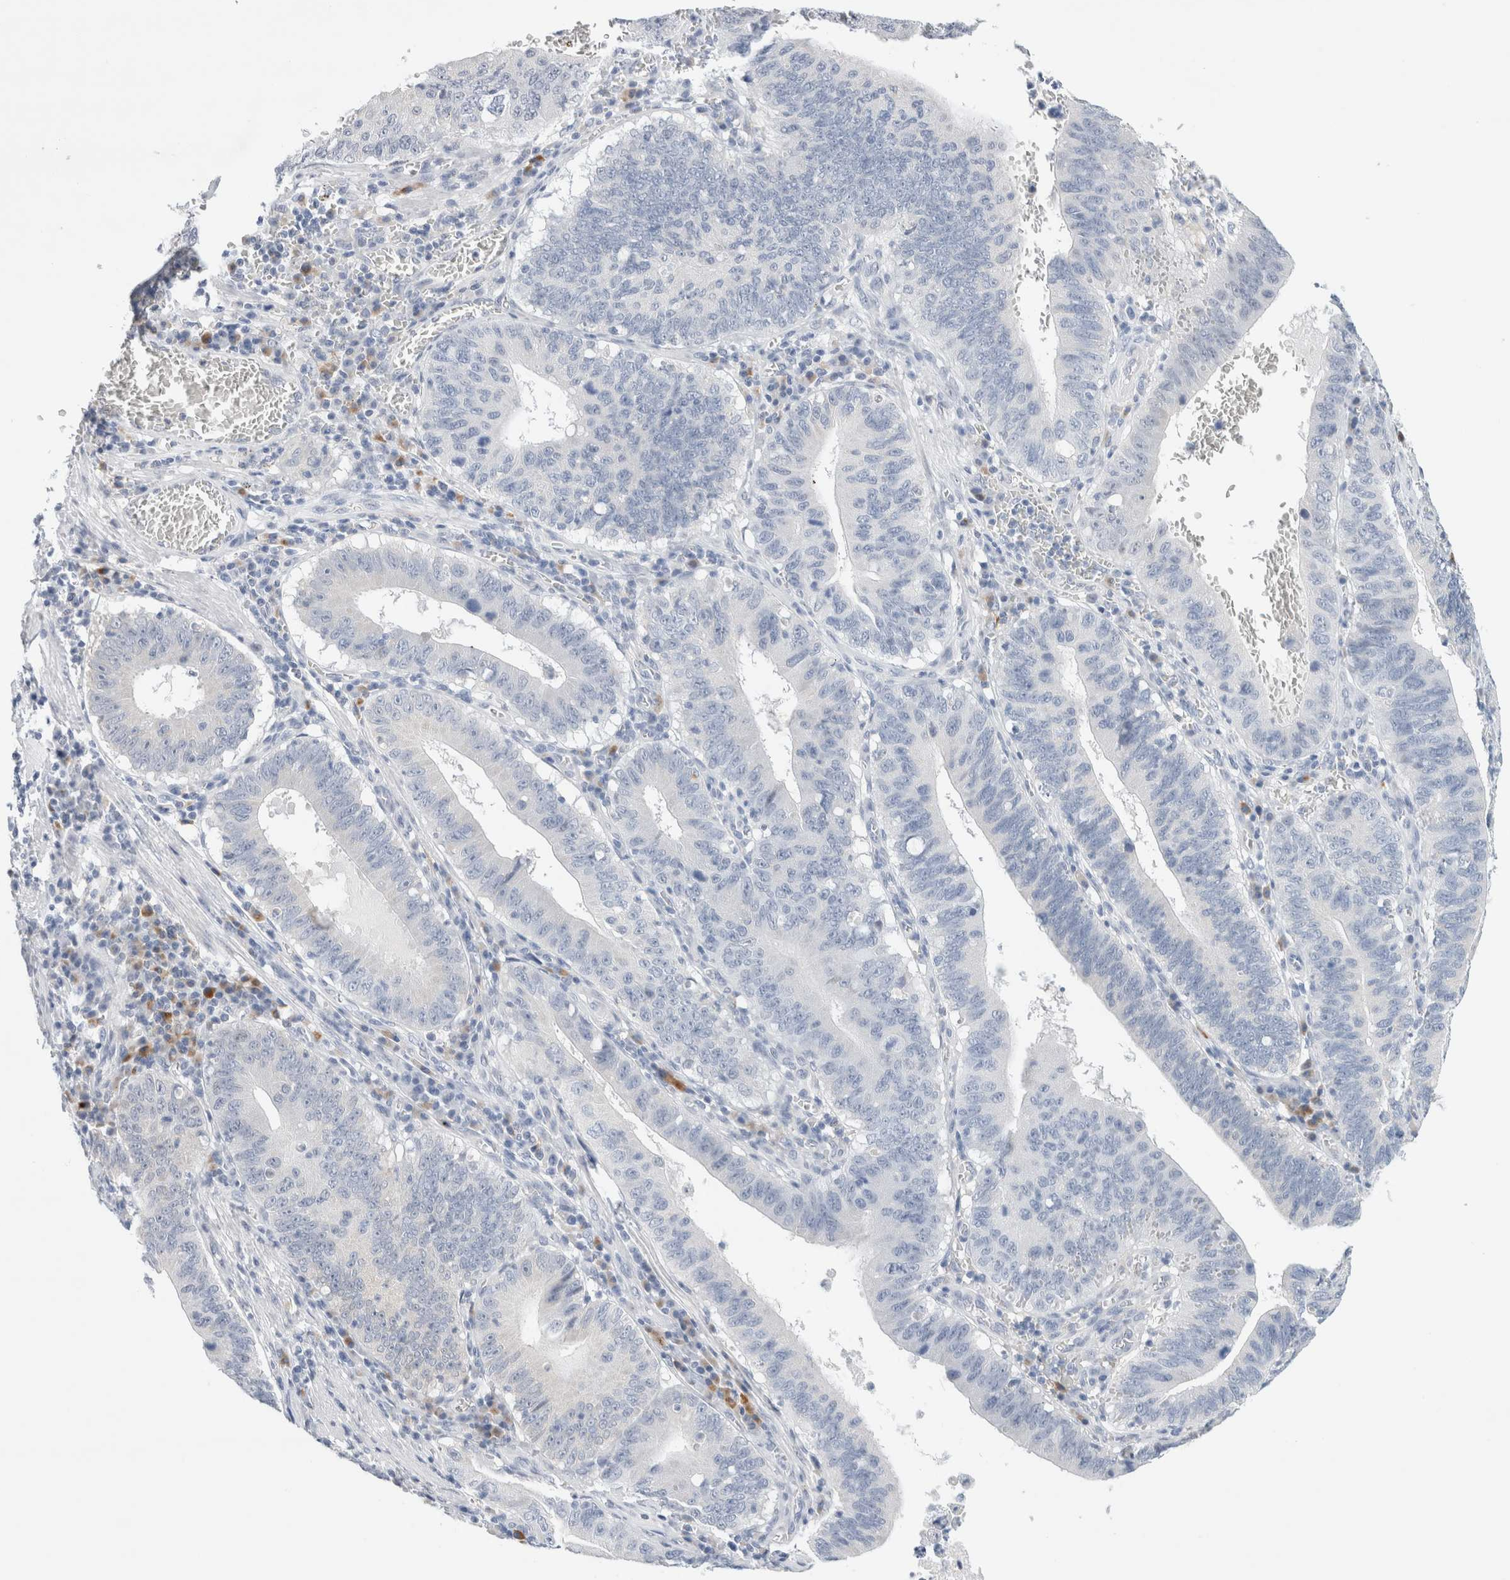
{"staining": {"intensity": "negative", "quantity": "none", "location": "none"}, "tissue": "stomach cancer", "cell_type": "Tumor cells", "image_type": "cancer", "snomed": [{"axis": "morphology", "description": "Adenocarcinoma, NOS"}, {"axis": "topography", "description": "Stomach"}, {"axis": "topography", "description": "Gastric cardia"}], "caption": "Immunohistochemistry (IHC) of stomach adenocarcinoma displays no staining in tumor cells.", "gene": "SLC22A12", "patient": {"sex": "male", "age": 59}}